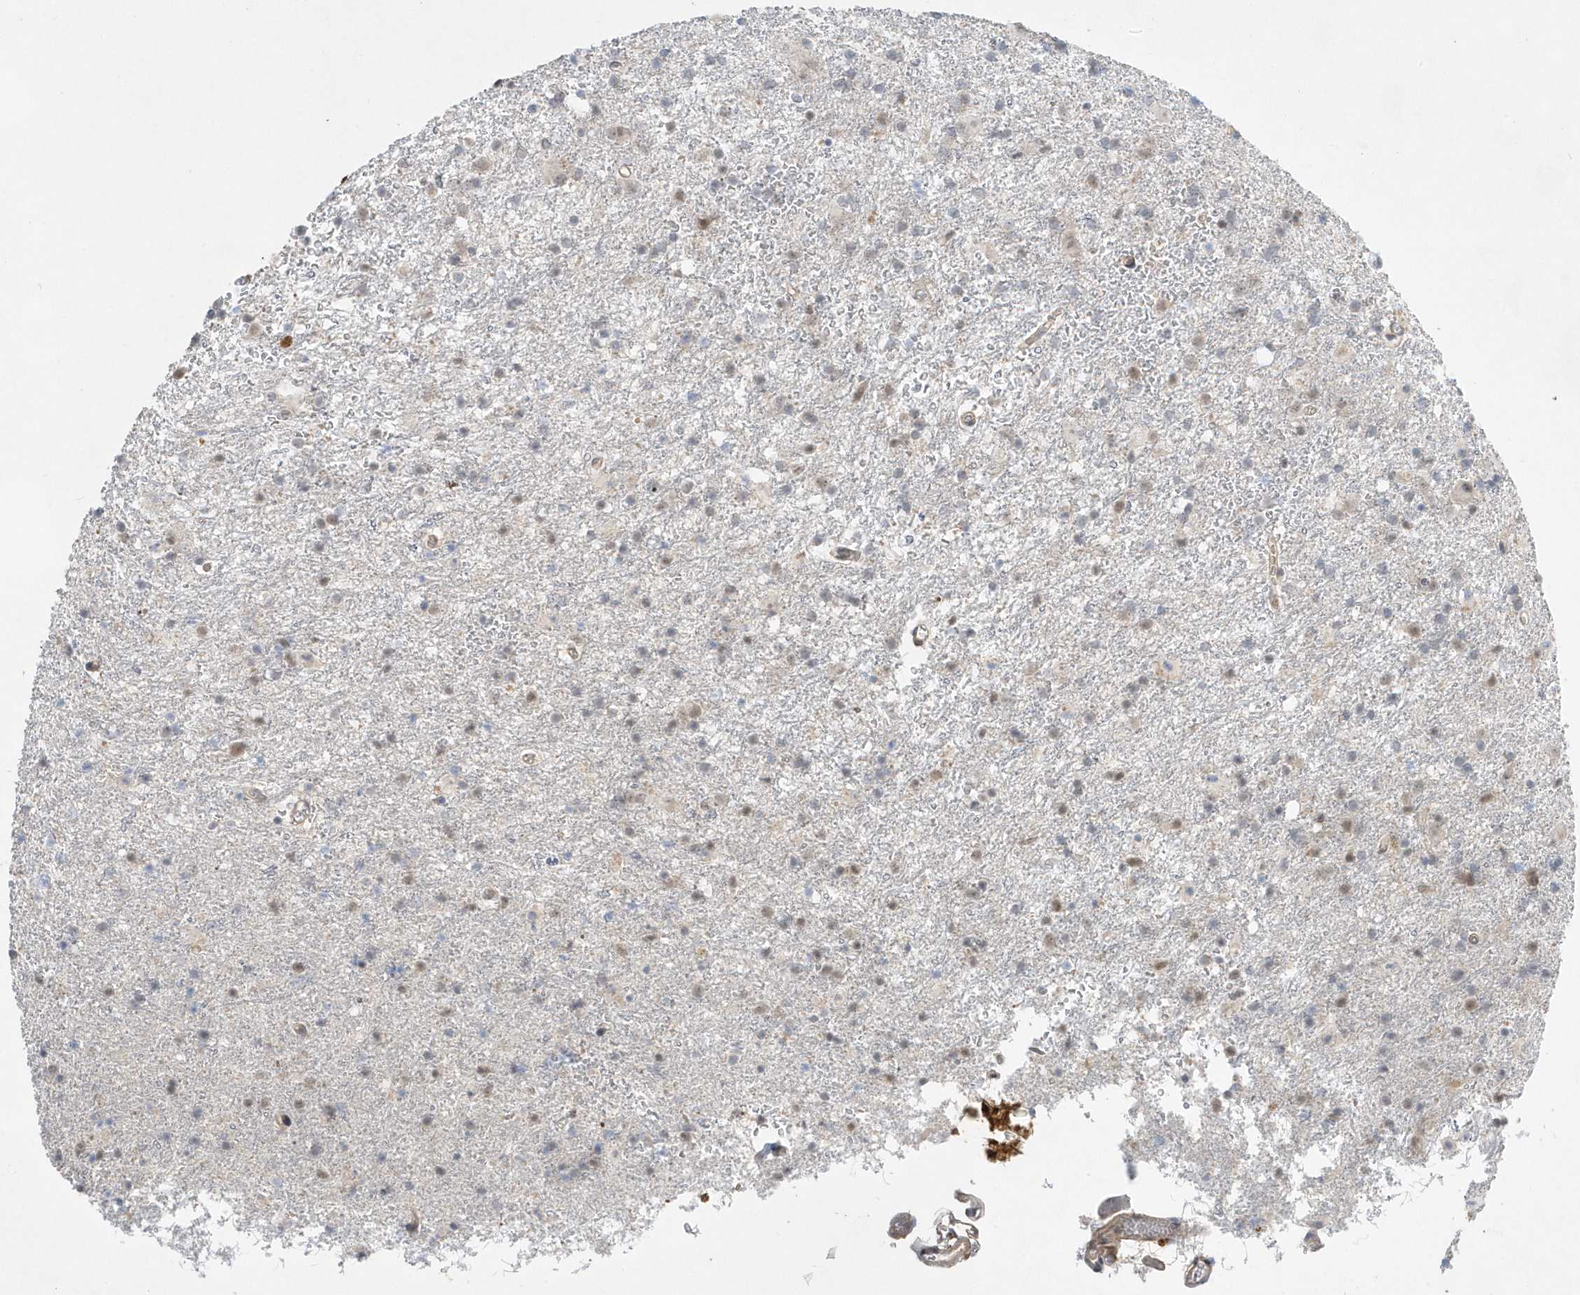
{"staining": {"intensity": "negative", "quantity": "none", "location": "none"}, "tissue": "glioma", "cell_type": "Tumor cells", "image_type": "cancer", "snomed": [{"axis": "morphology", "description": "Glioma, malignant, Low grade"}, {"axis": "topography", "description": "Brain"}], "caption": "Histopathology image shows no protein expression in tumor cells of glioma tissue.", "gene": "TMEM132B", "patient": {"sex": "male", "age": 65}}